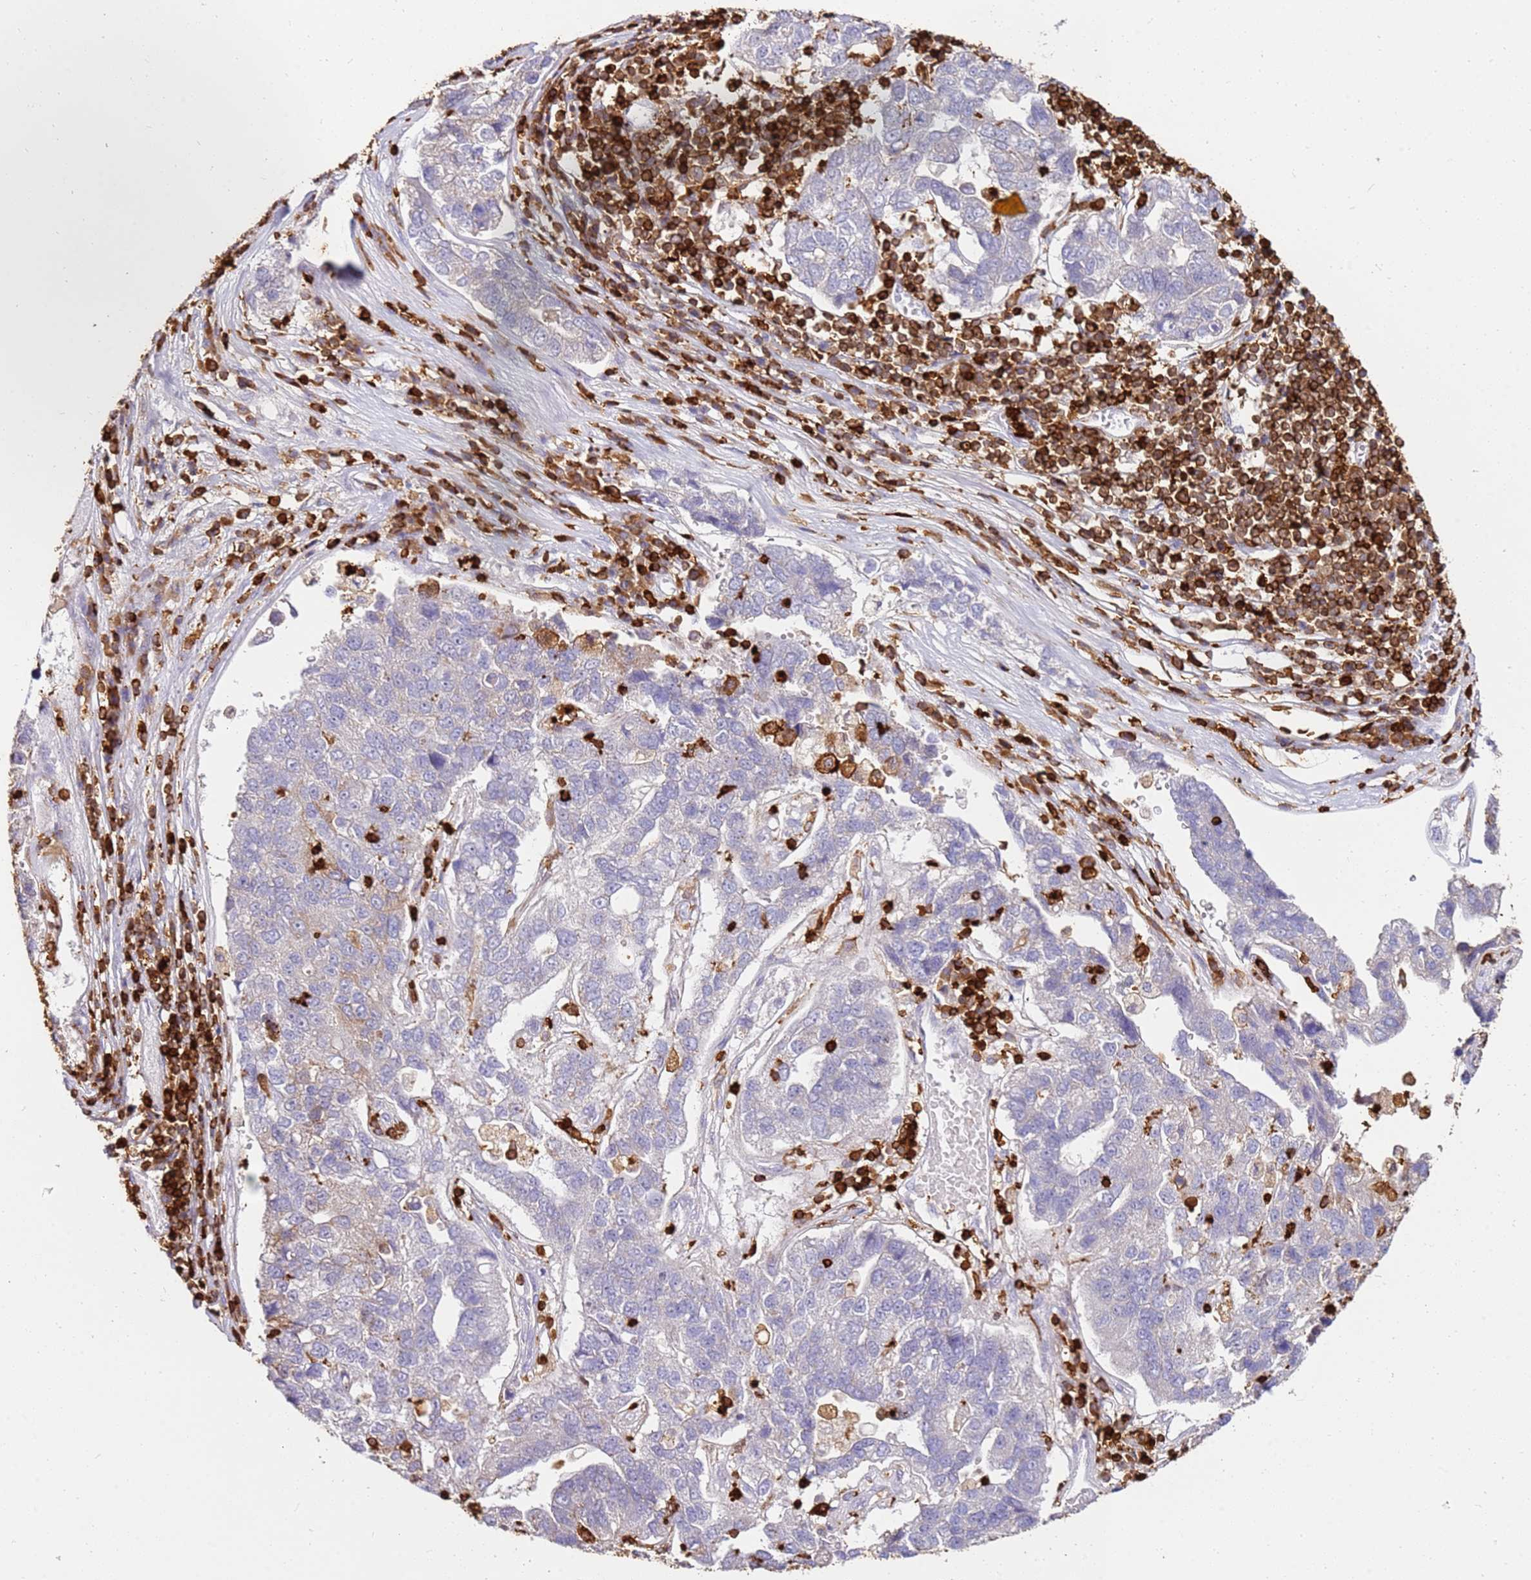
{"staining": {"intensity": "negative", "quantity": "none", "location": "none"}, "tissue": "pancreatic cancer", "cell_type": "Tumor cells", "image_type": "cancer", "snomed": [{"axis": "morphology", "description": "Adenocarcinoma, NOS"}, {"axis": "topography", "description": "Pancreas"}], "caption": "The immunohistochemistry photomicrograph has no significant expression in tumor cells of adenocarcinoma (pancreatic) tissue.", "gene": "CORO1A", "patient": {"sex": "female", "age": 61}}